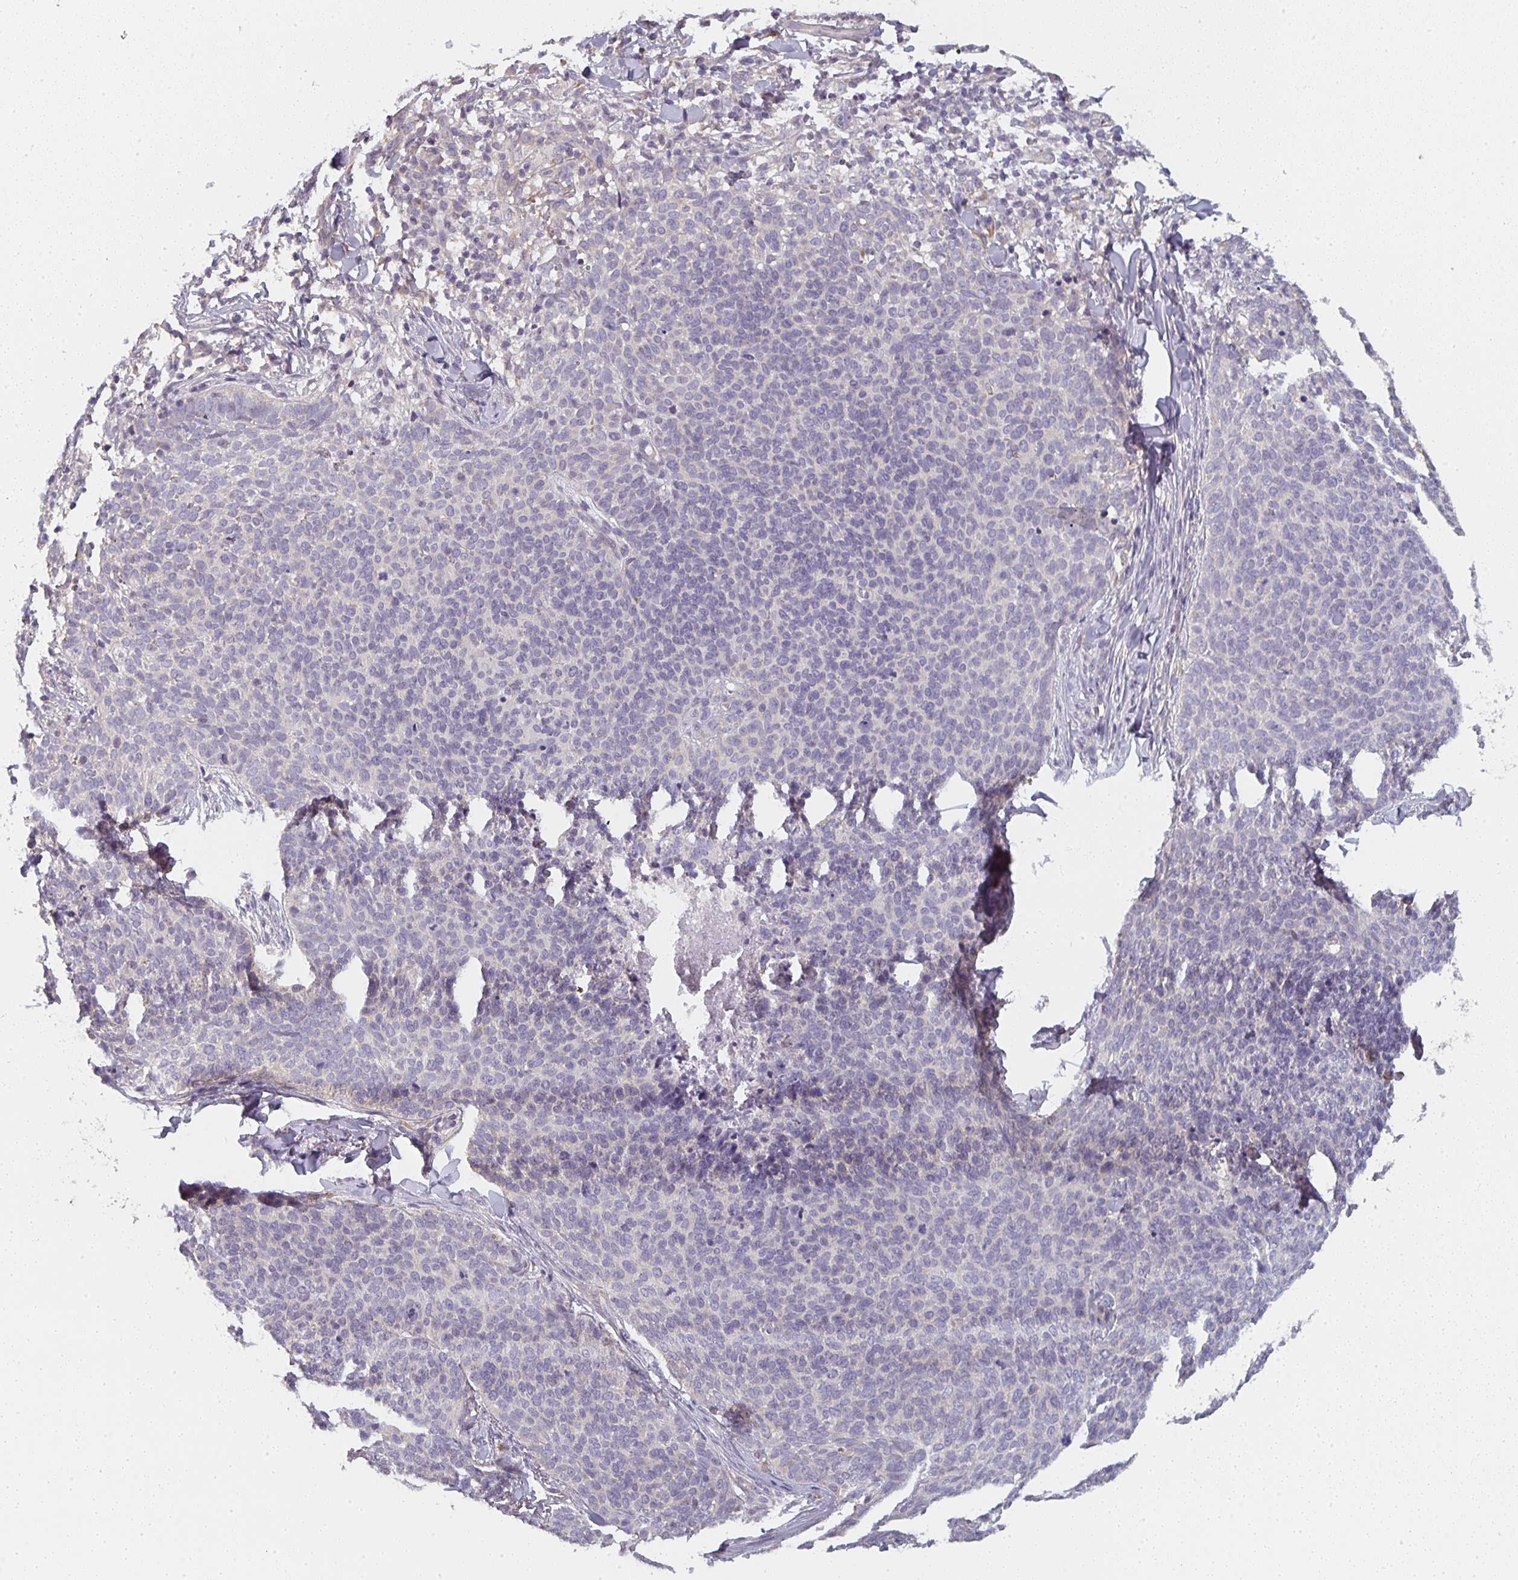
{"staining": {"intensity": "negative", "quantity": "none", "location": "none"}, "tissue": "skin cancer", "cell_type": "Tumor cells", "image_type": "cancer", "snomed": [{"axis": "morphology", "description": "Basal cell carcinoma"}, {"axis": "topography", "description": "Skin"}, {"axis": "topography", "description": "Skin of face"}], "caption": "Human skin cancer stained for a protein using immunohistochemistry (IHC) exhibits no staining in tumor cells.", "gene": "CTHRC1", "patient": {"sex": "male", "age": 56}}